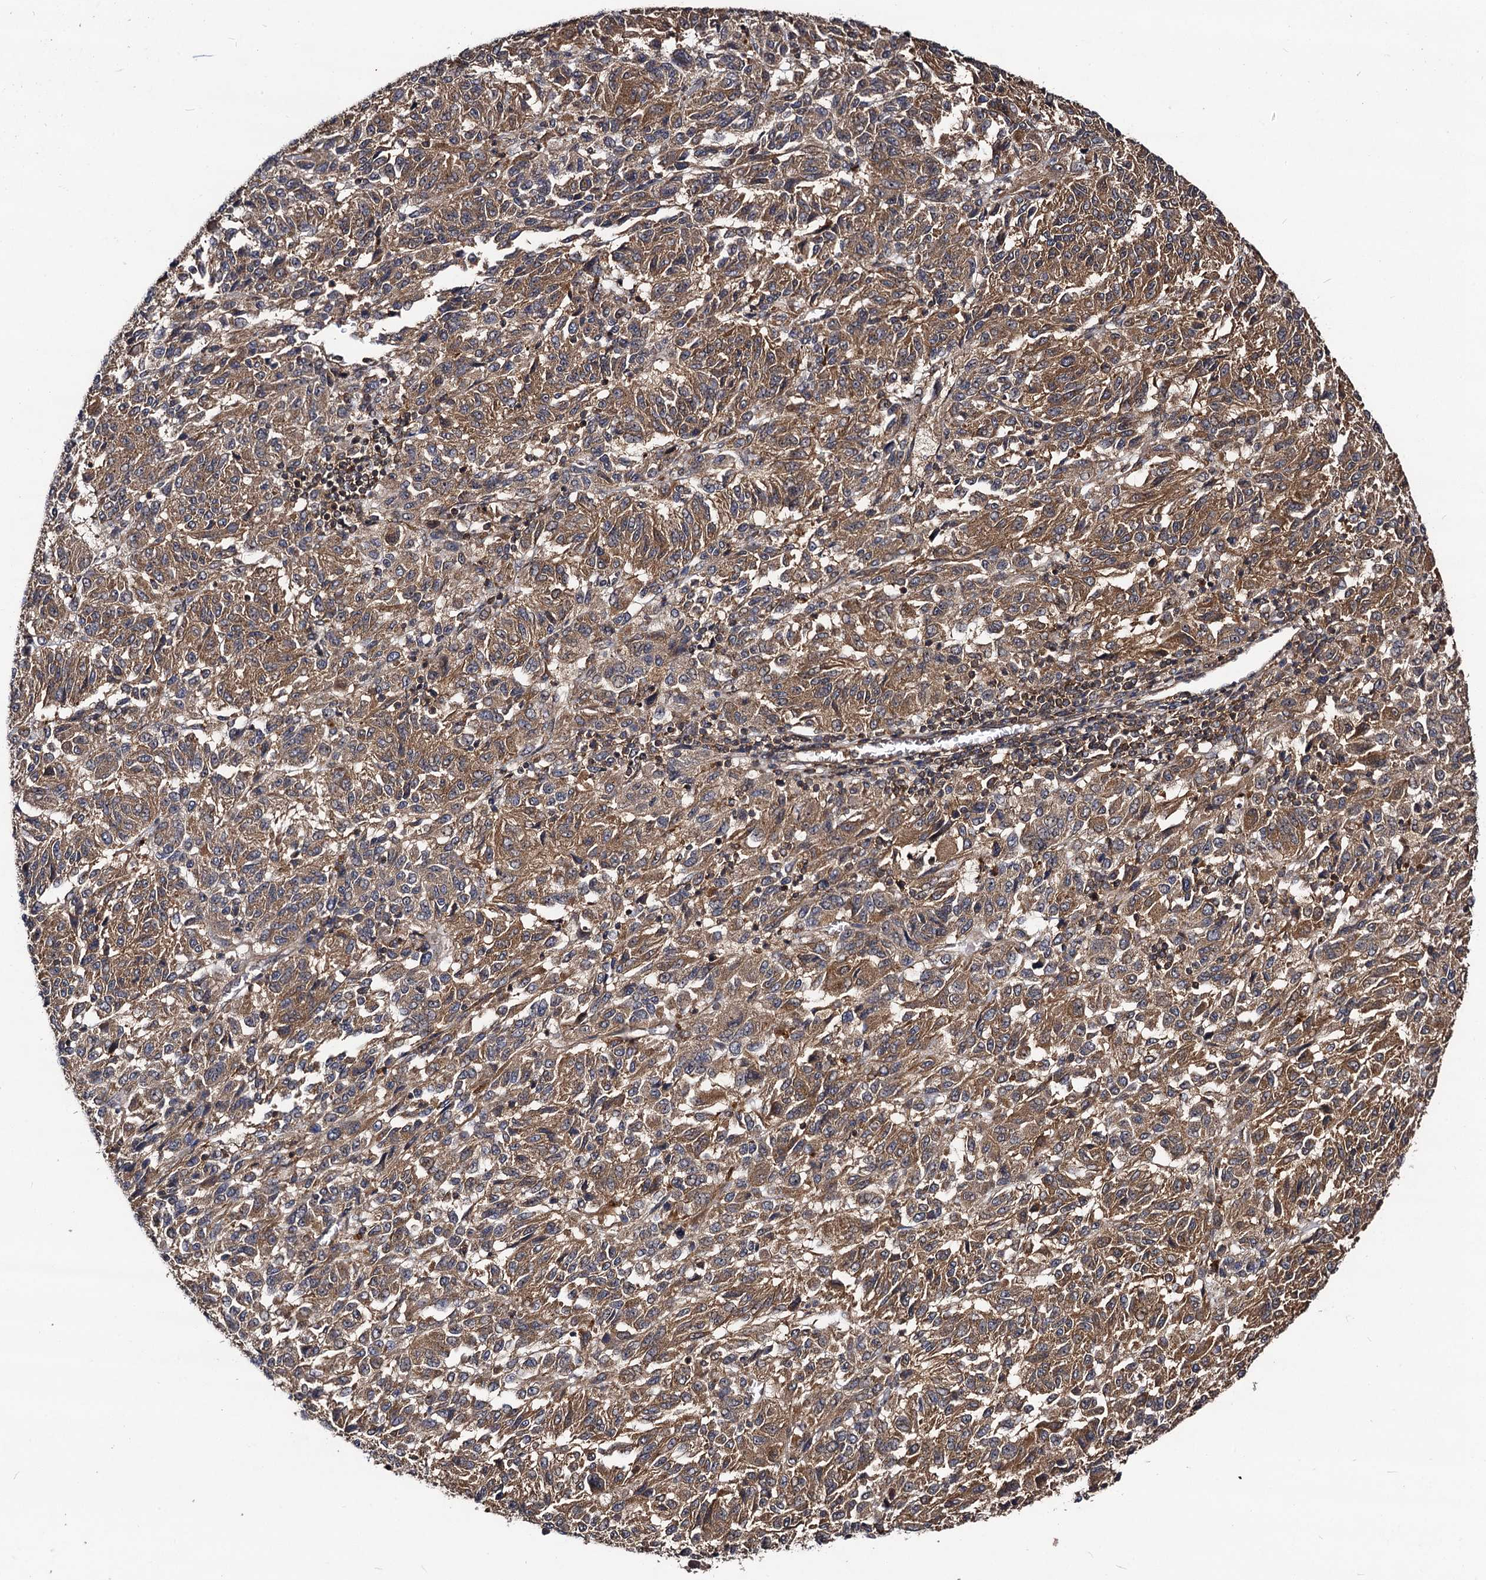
{"staining": {"intensity": "moderate", "quantity": ">75%", "location": "cytoplasmic/membranous"}, "tissue": "melanoma", "cell_type": "Tumor cells", "image_type": "cancer", "snomed": [{"axis": "morphology", "description": "Malignant melanoma, Metastatic site"}, {"axis": "topography", "description": "Lung"}], "caption": "The histopathology image exhibits staining of melanoma, revealing moderate cytoplasmic/membranous protein positivity (brown color) within tumor cells.", "gene": "KXD1", "patient": {"sex": "male", "age": 64}}